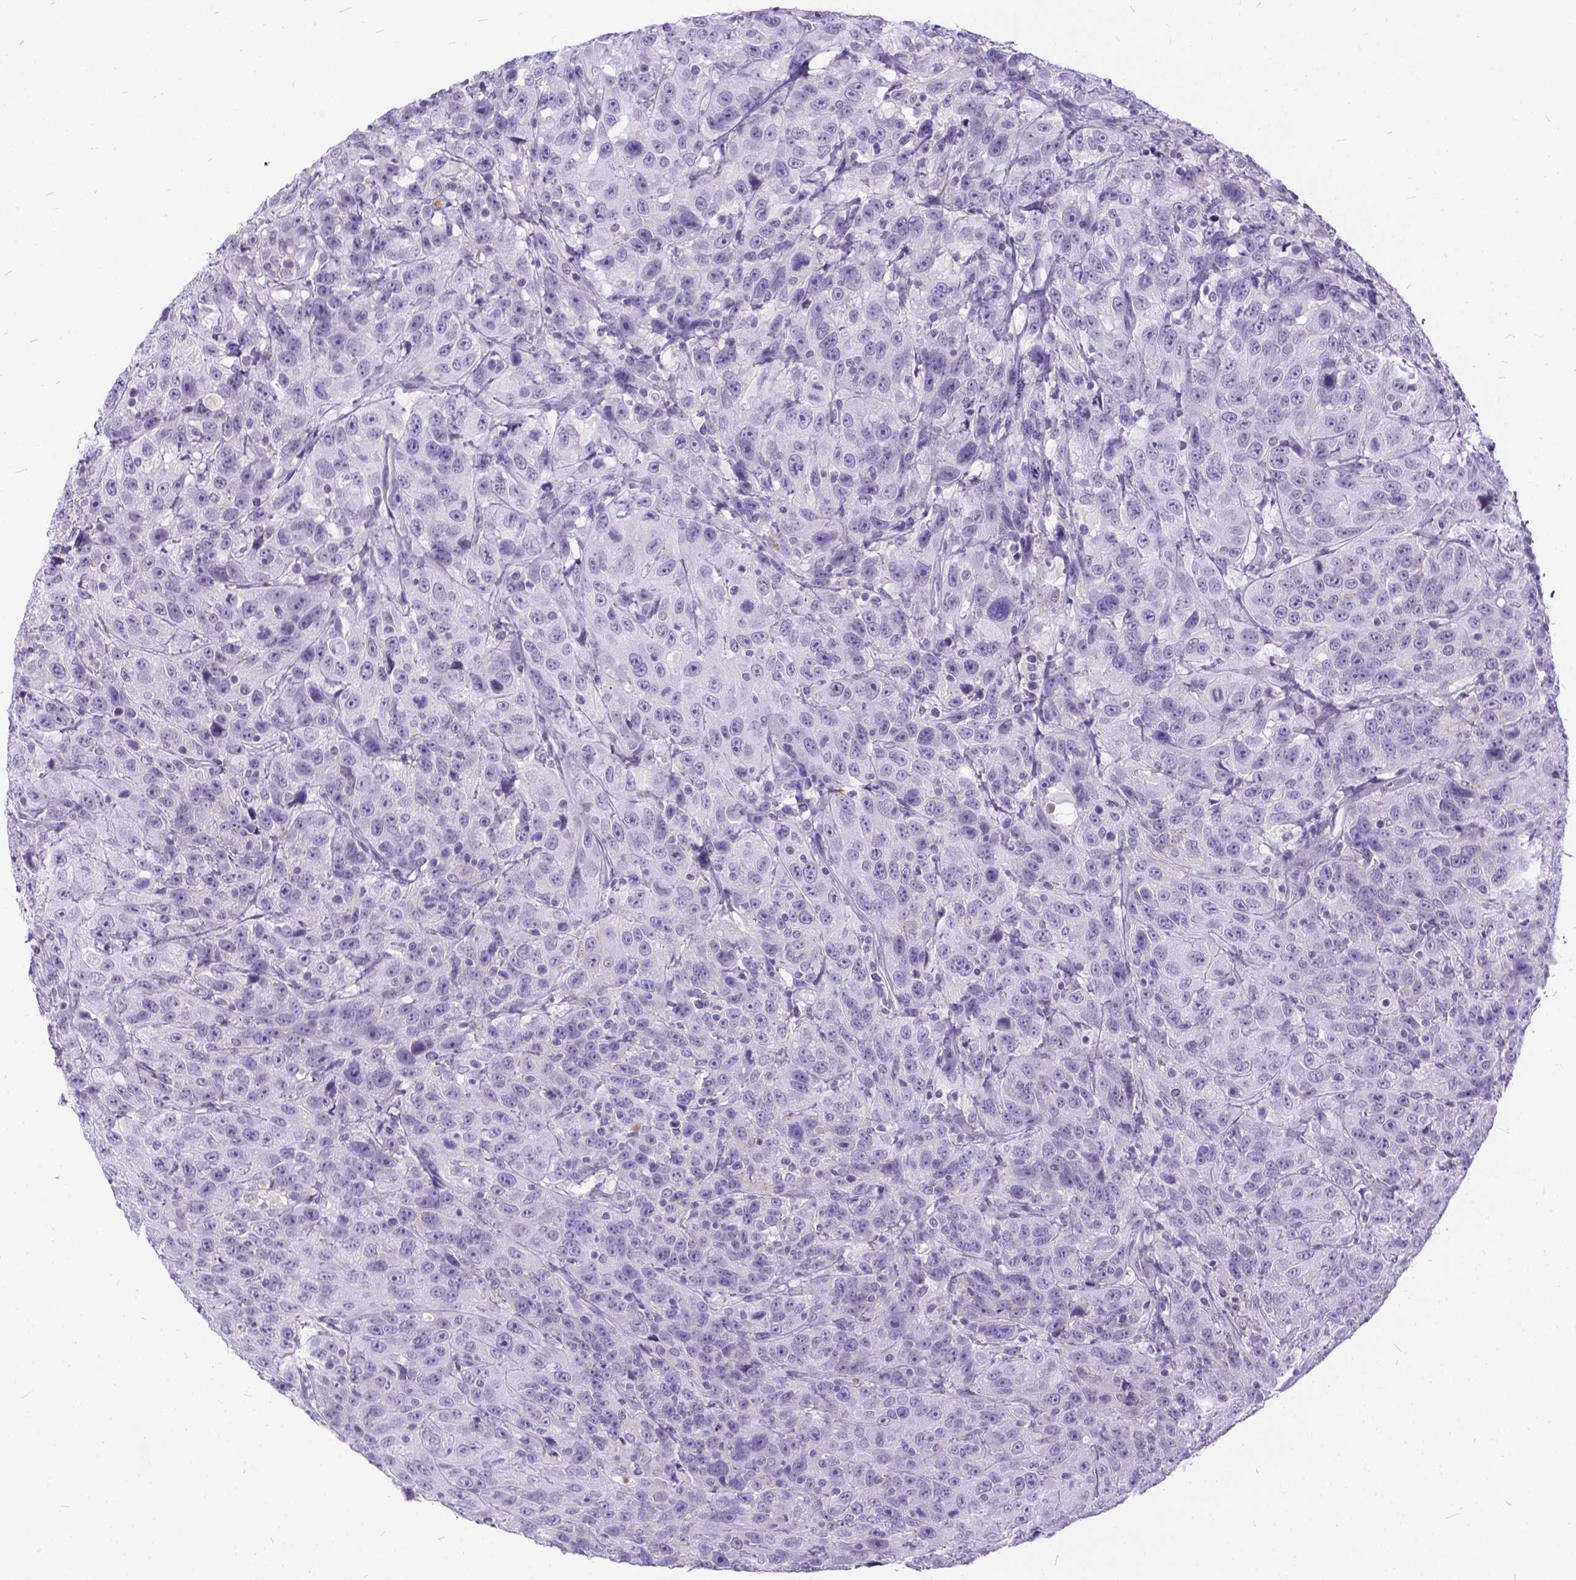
{"staining": {"intensity": "negative", "quantity": "none", "location": "none"}, "tissue": "urothelial cancer", "cell_type": "Tumor cells", "image_type": "cancer", "snomed": [{"axis": "morphology", "description": "Urothelial carcinoma, NOS"}, {"axis": "morphology", "description": "Urothelial carcinoma, High grade"}, {"axis": "topography", "description": "Urinary bladder"}], "caption": "Immunohistochemical staining of human transitional cell carcinoma reveals no significant staining in tumor cells.", "gene": "TMEM169", "patient": {"sex": "female", "age": 73}}